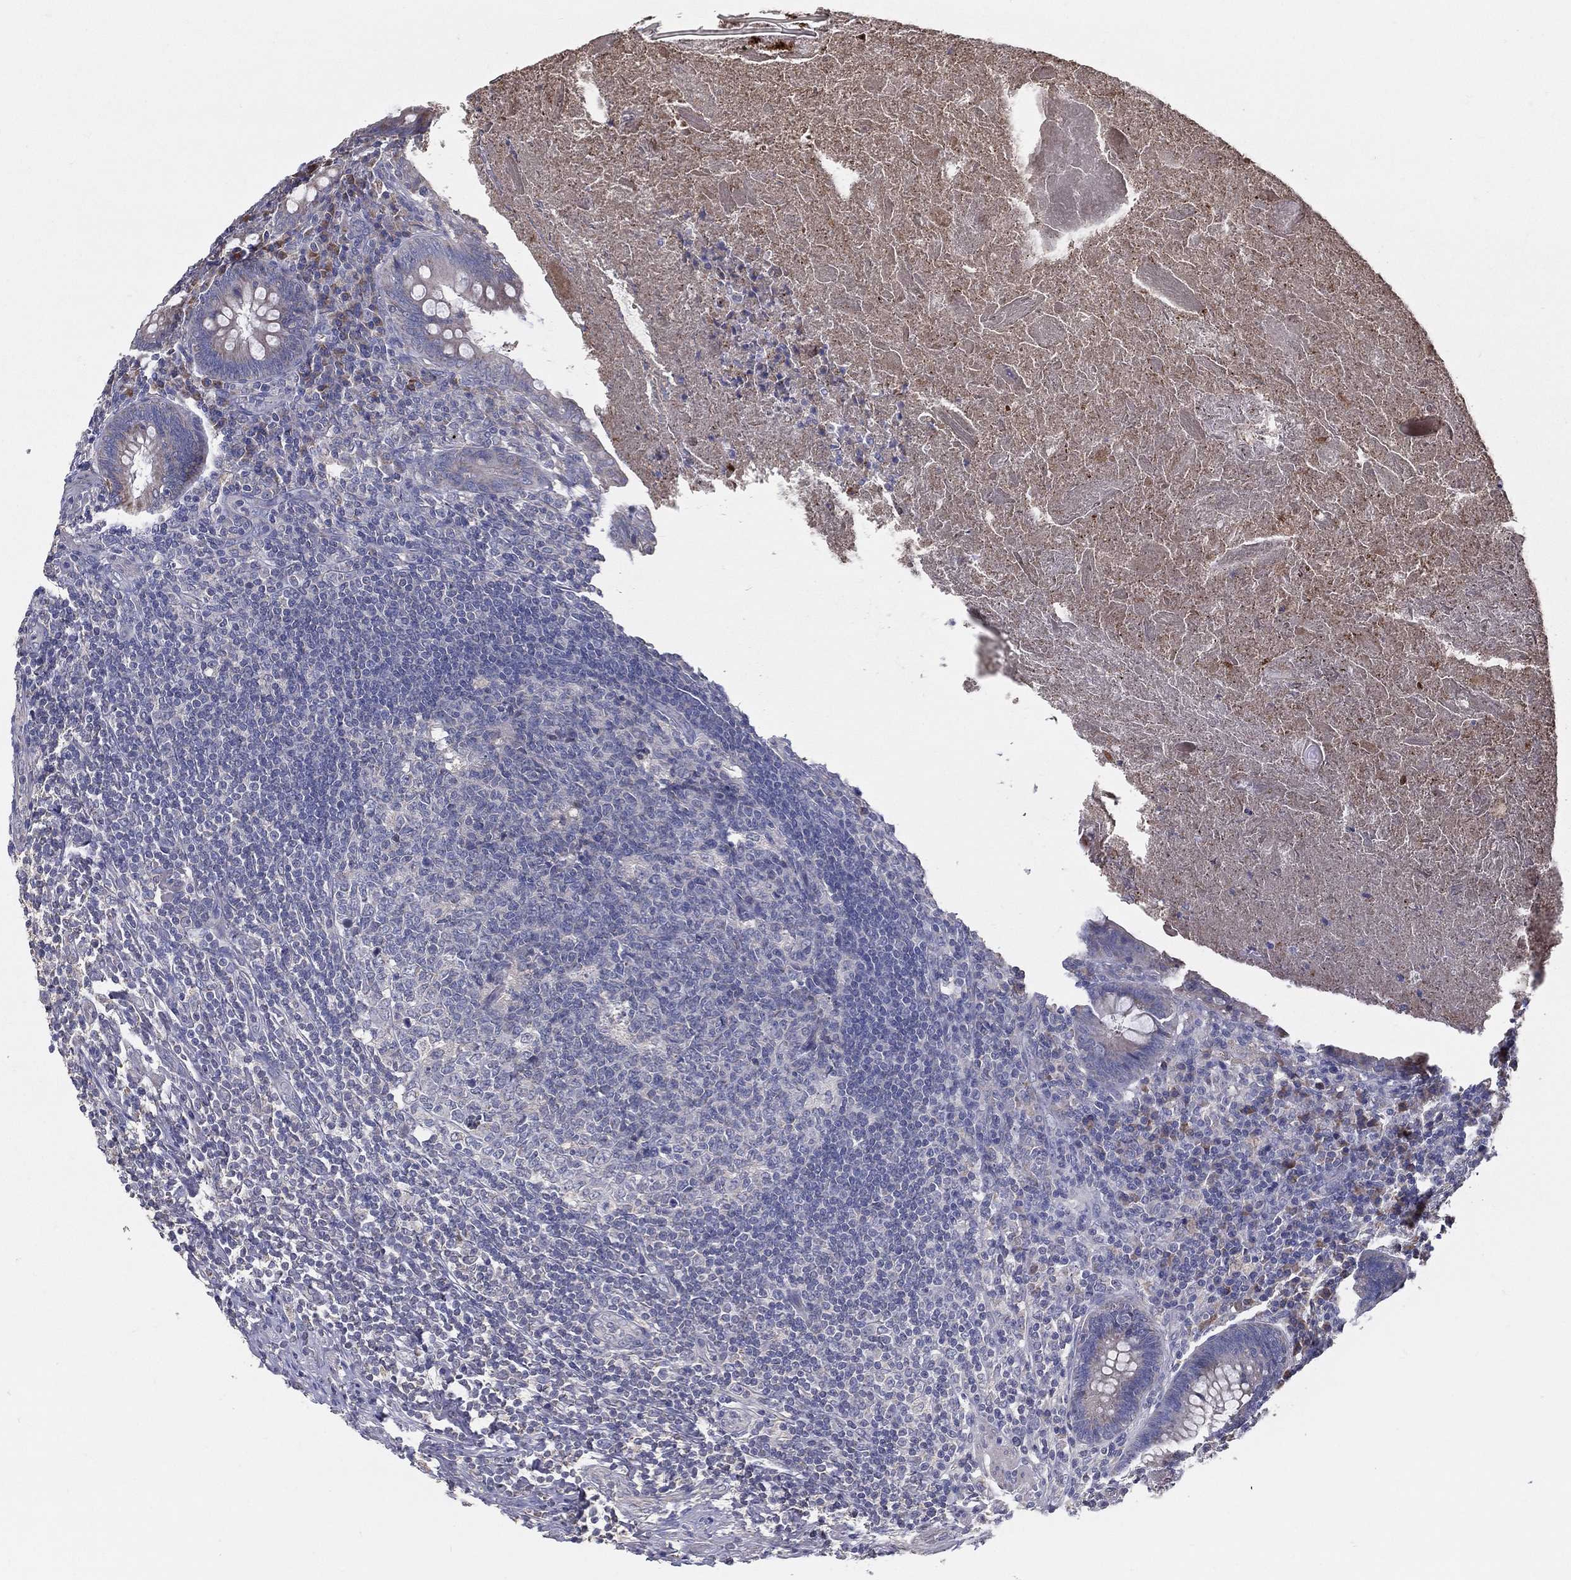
{"staining": {"intensity": "moderate", "quantity": "<25%", "location": "cytoplasmic/membranous"}, "tissue": "appendix", "cell_type": "Glandular cells", "image_type": "normal", "snomed": [{"axis": "morphology", "description": "Normal tissue, NOS"}, {"axis": "topography", "description": "Appendix"}], "caption": "This is a histology image of immunohistochemistry (IHC) staining of normal appendix, which shows moderate positivity in the cytoplasmic/membranous of glandular cells.", "gene": "PCSK1", "patient": {"sex": "male", "age": 47}}